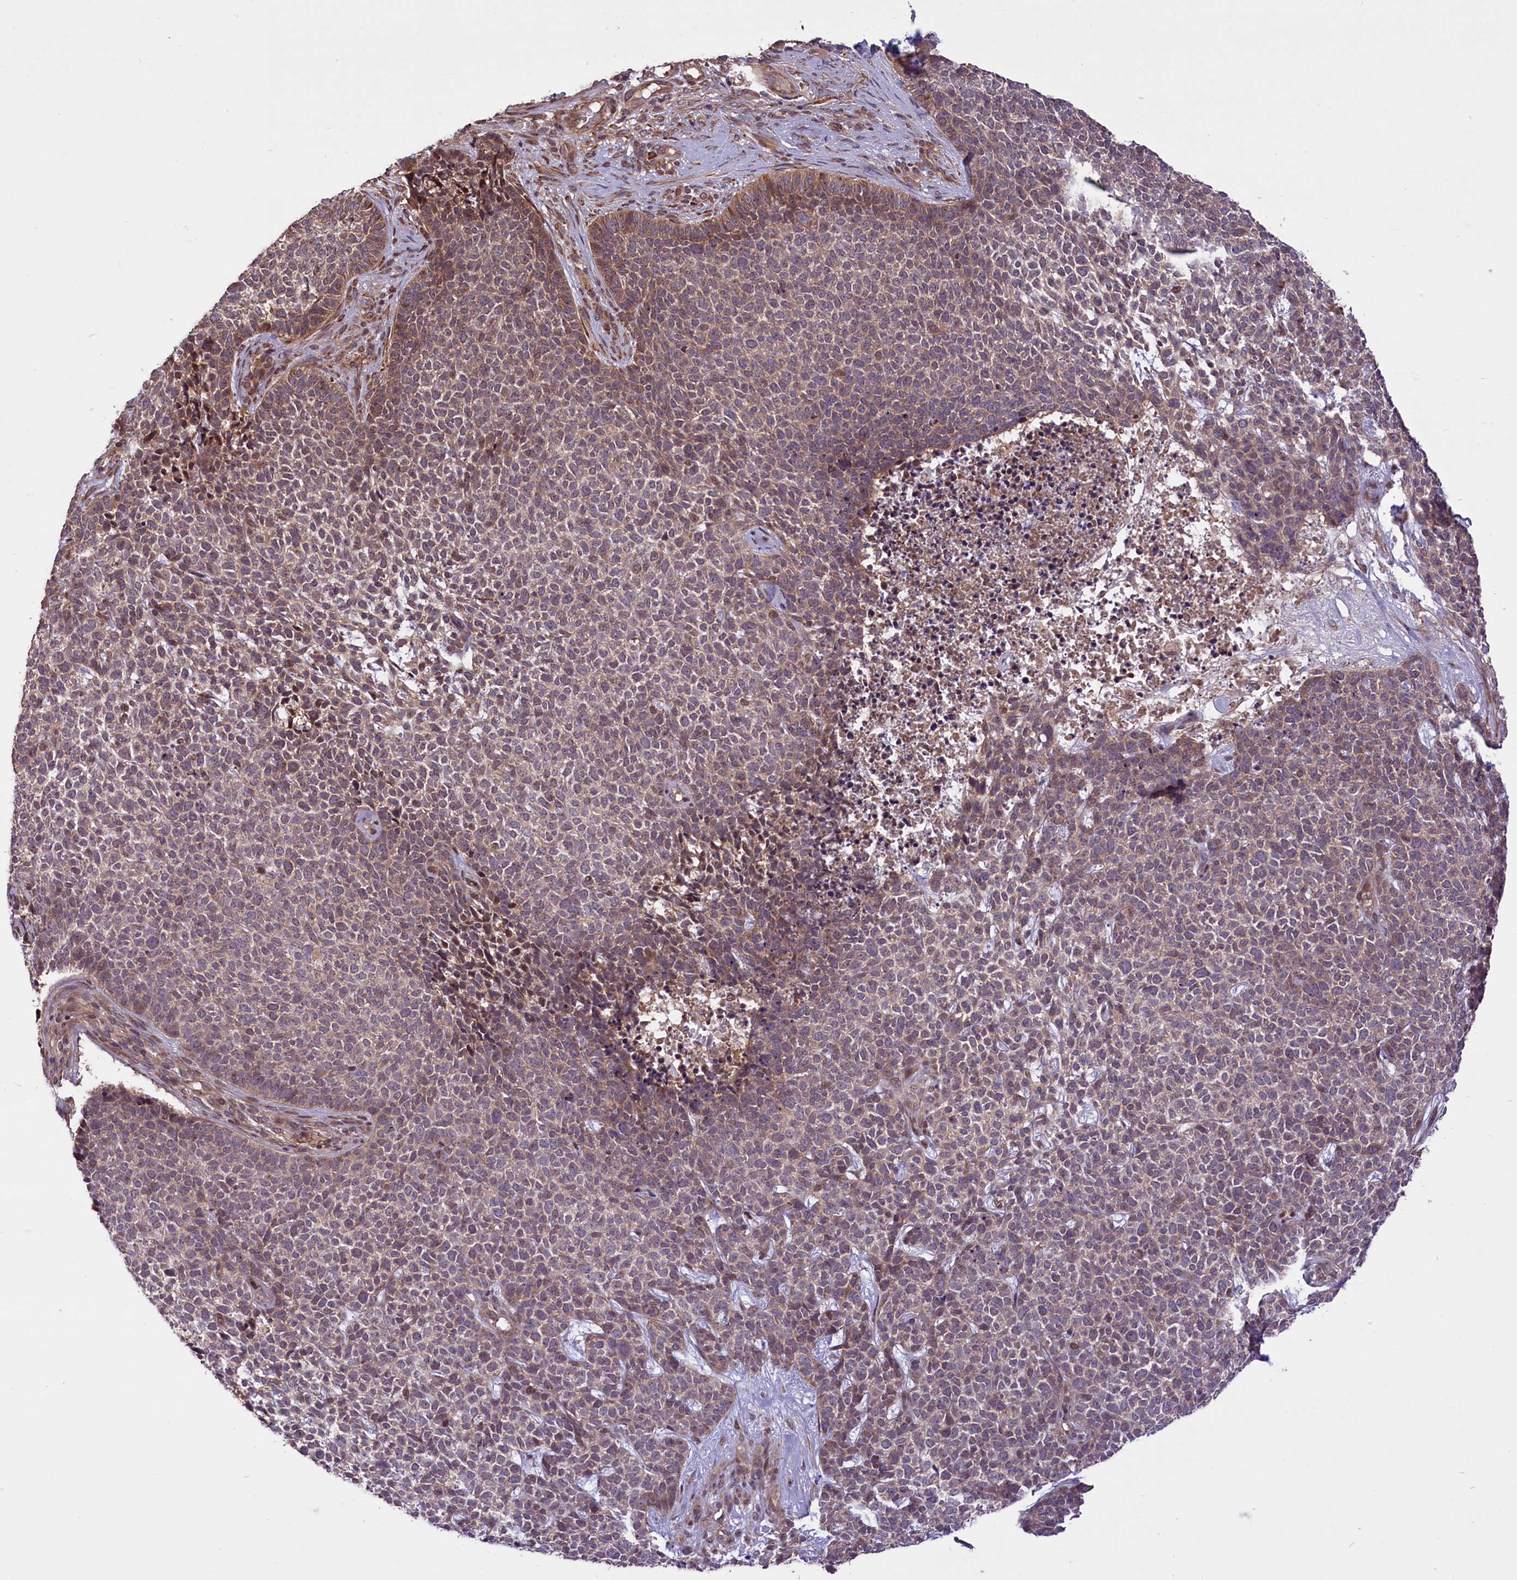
{"staining": {"intensity": "weak", "quantity": "25%-75%", "location": "cytoplasmic/membranous,nuclear"}, "tissue": "skin cancer", "cell_type": "Tumor cells", "image_type": "cancer", "snomed": [{"axis": "morphology", "description": "Basal cell carcinoma"}, {"axis": "topography", "description": "Skin"}], "caption": "This photomicrograph shows immunohistochemistry staining of human basal cell carcinoma (skin), with low weak cytoplasmic/membranous and nuclear positivity in approximately 25%-75% of tumor cells.", "gene": "HDAC5", "patient": {"sex": "female", "age": 84}}